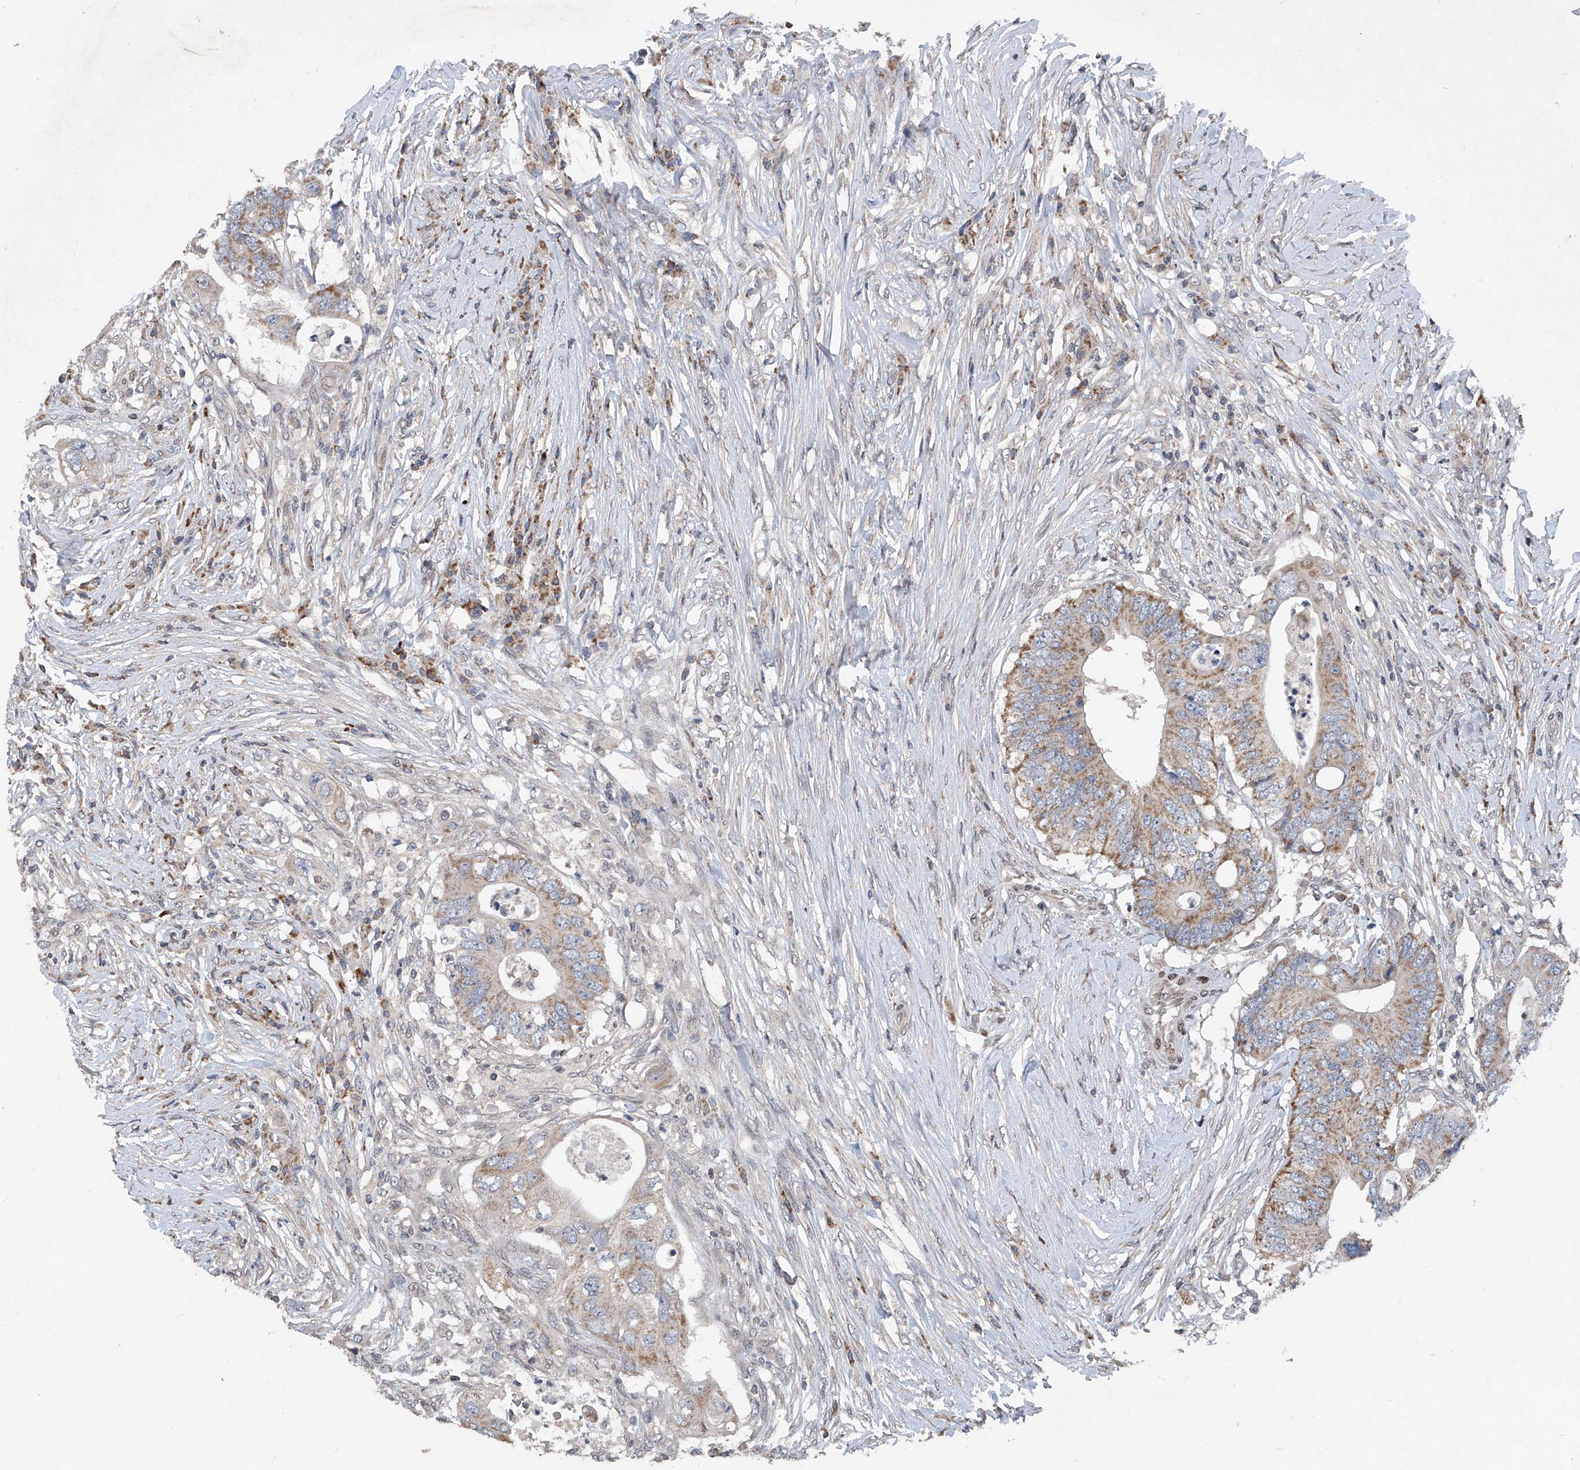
{"staining": {"intensity": "moderate", "quantity": ">75%", "location": "cytoplasmic/membranous"}, "tissue": "colorectal cancer", "cell_type": "Tumor cells", "image_type": "cancer", "snomed": [{"axis": "morphology", "description": "Adenocarcinoma, NOS"}, {"axis": "topography", "description": "Colon"}], "caption": "Immunohistochemistry (IHC) (DAB) staining of human adenocarcinoma (colorectal) exhibits moderate cytoplasmic/membranous protein expression in approximately >75% of tumor cells.", "gene": "BCKDHB", "patient": {"sex": "male", "age": 71}}